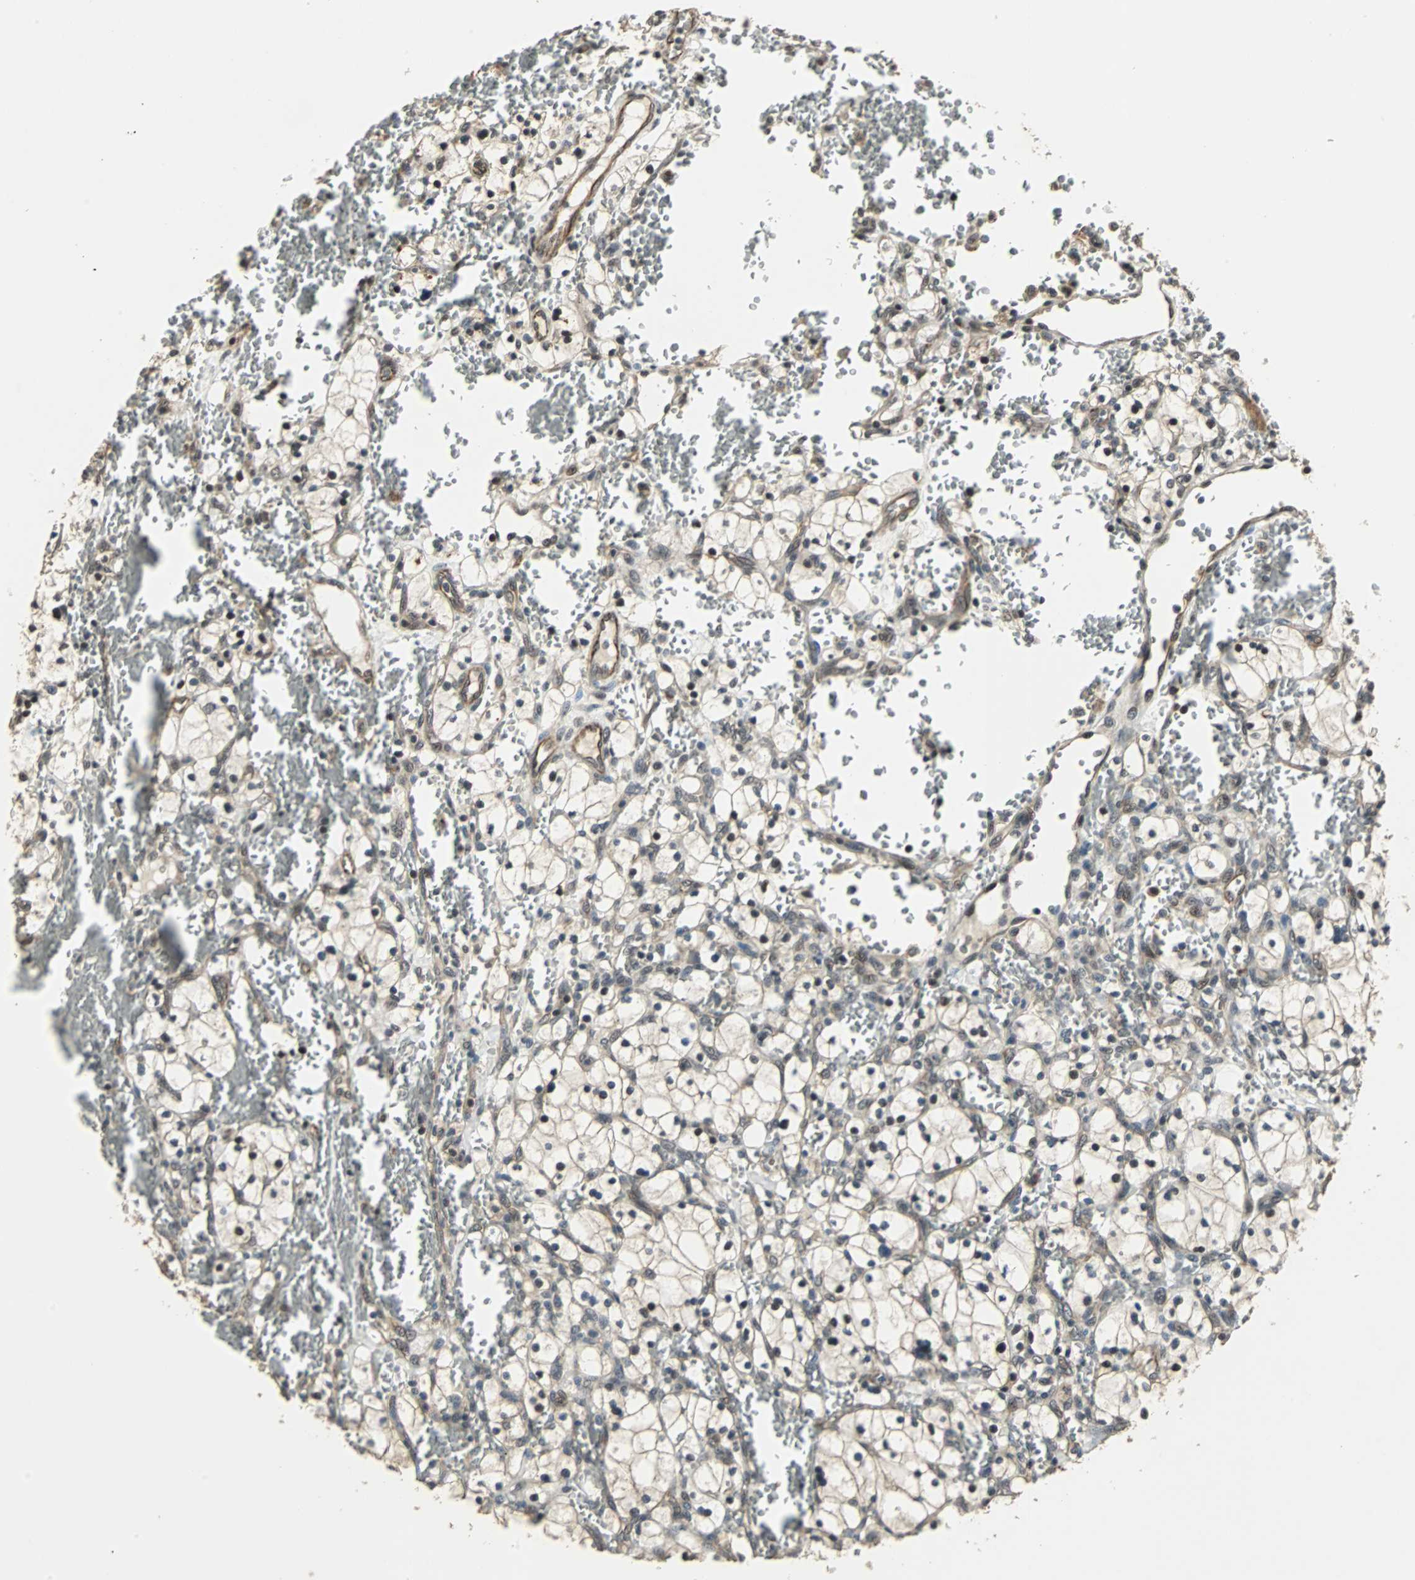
{"staining": {"intensity": "strong", "quantity": ">75%", "location": "nuclear"}, "tissue": "renal cancer", "cell_type": "Tumor cells", "image_type": "cancer", "snomed": [{"axis": "morphology", "description": "Adenocarcinoma, NOS"}, {"axis": "topography", "description": "Kidney"}], "caption": "Immunohistochemical staining of human renal adenocarcinoma reveals strong nuclear protein staining in about >75% of tumor cells.", "gene": "MED4", "patient": {"sex": "female", "age": 83}}